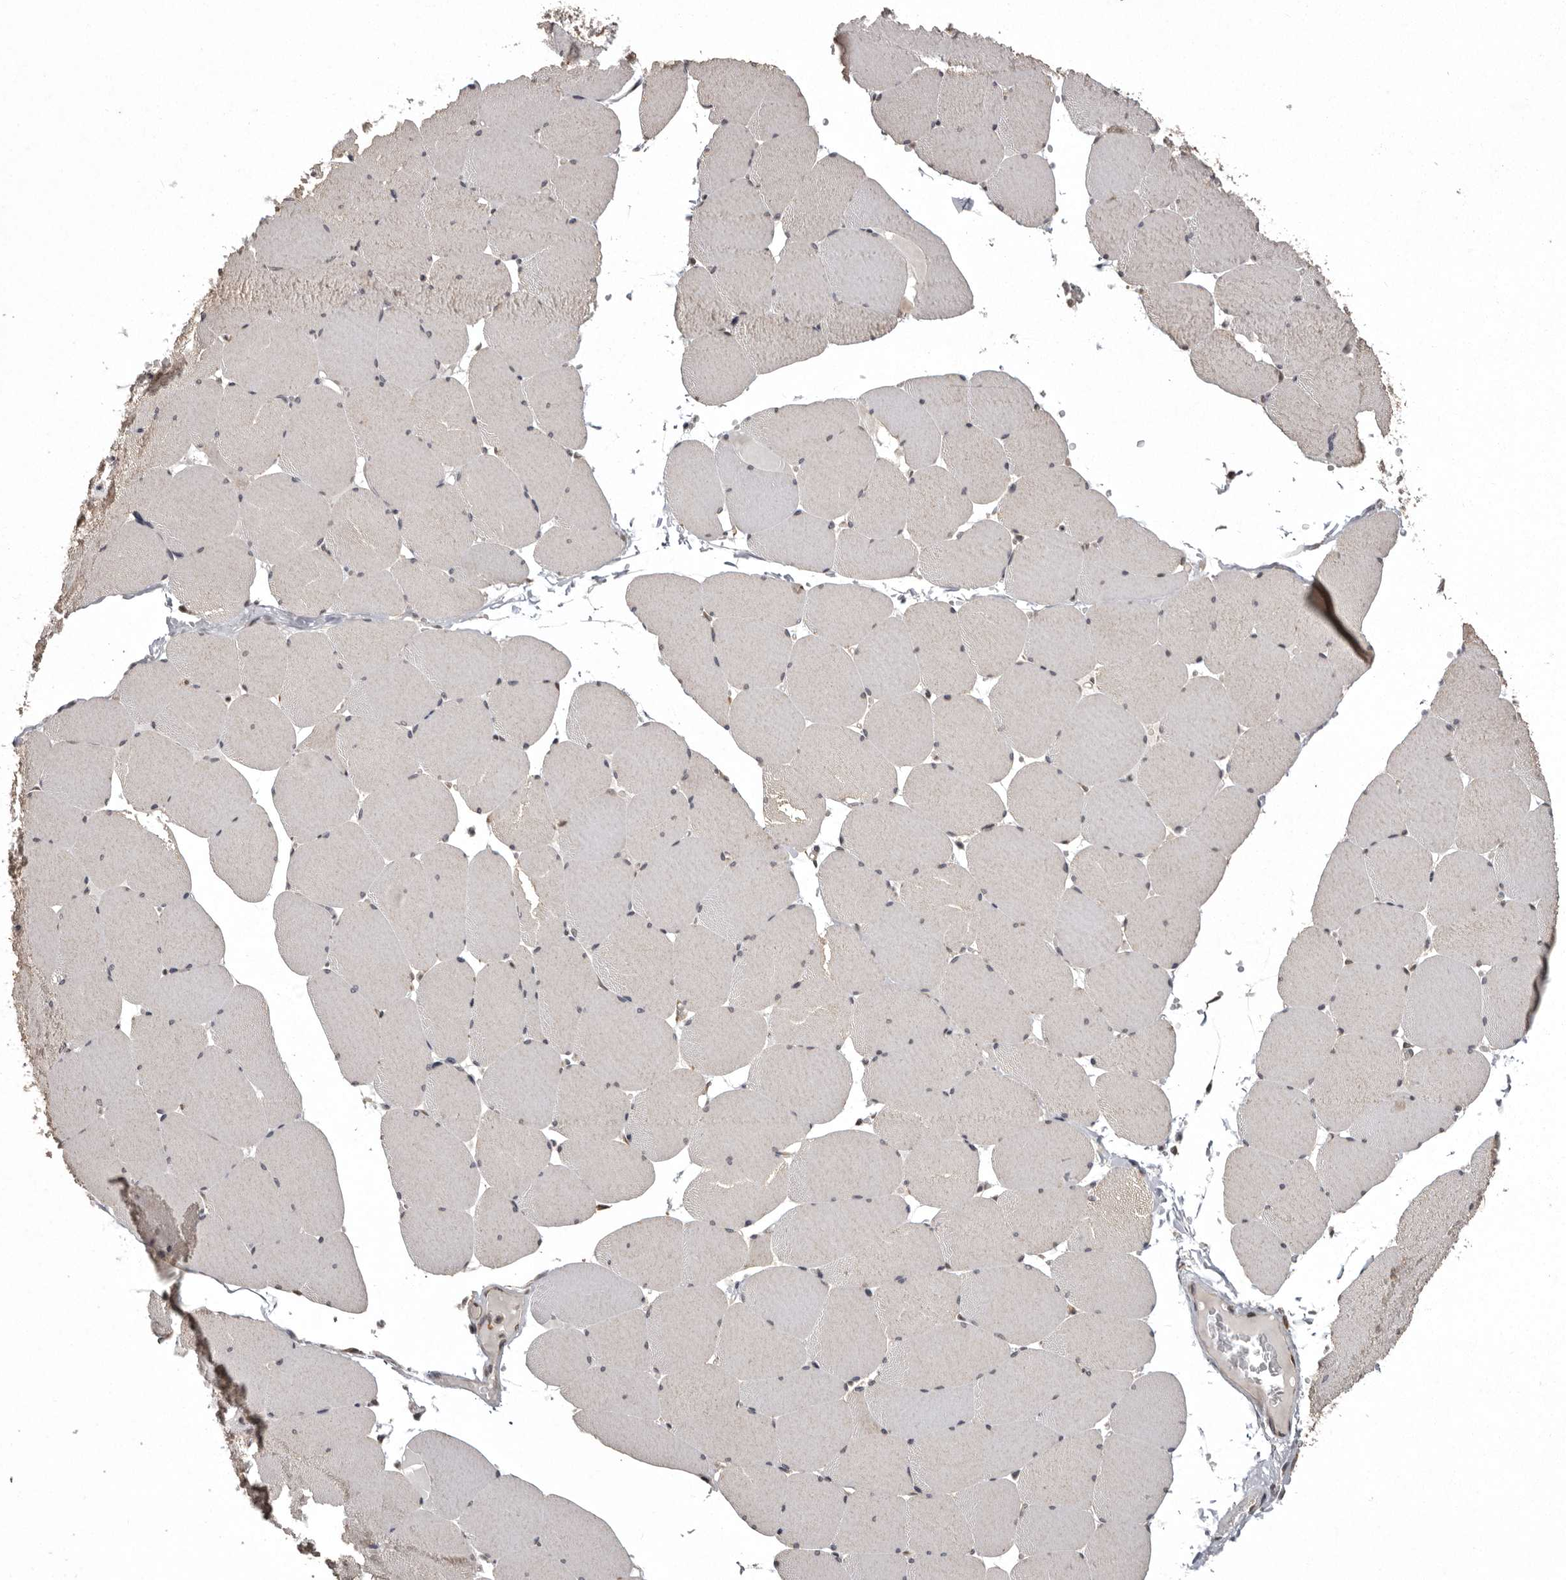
{"staining": {"intensity": "weak", "quantity": "<25%", "location": "cytoplasmic/membranous"}, "tissue": "skeletal muscle", "cell_type": "Myocytes", "image_type": "normal", "snomed": [{"axis": "morphology", "description": "Normal tissue, NOS"}, {"axis": "topography", "description": "Skeletal muscle"}, {"axis": "topography", "description": "Head-Neck"}], "caption": "Myocytes are negative for protein expression in normal human skeletal muscle. Nuclei are stained in blue.", "gene": "DARS1", "patient": {"sex": "male", "age": 66}}